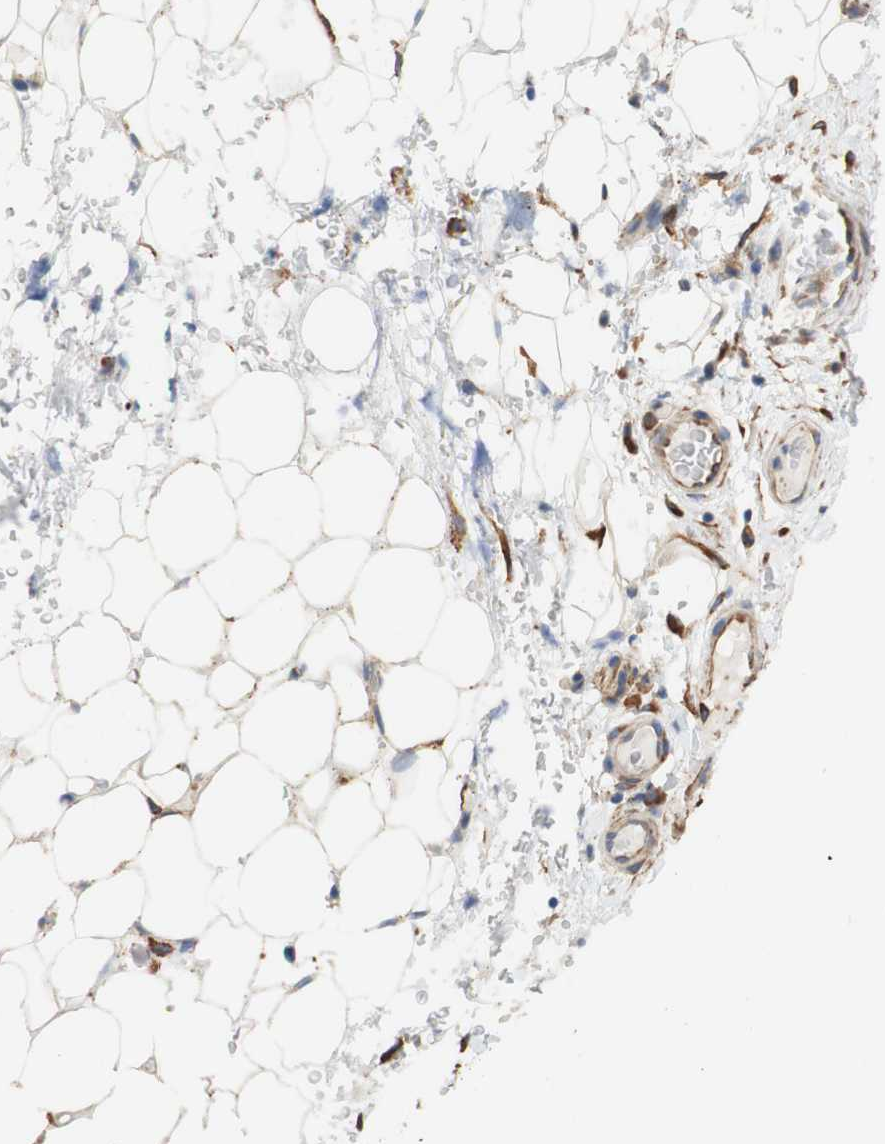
{"staining": {"intensity": "weak", "quantity": "25%-75%", "location": "cytoplasmic/membranous"}, "tissue": "adipose tissue", "cell_type": "Adipocytes", "image_type": "normal", "snomed": [{"axis": "morphology", "description": "Normal tissue, NOS"}, {"axis": "morphology", "description": "Adenocarcinoma, NOS"}, {"axis": "topography", "description": "Esophagus"}], "caption": "Protein expression analysis of normal adipose tissue reveals weak cytoplasmic/membranous staining in approximately 25%-75% of adipocytes.", "gene": "EIF2AK4", "patient": {"sex": "male", "age": 62}}